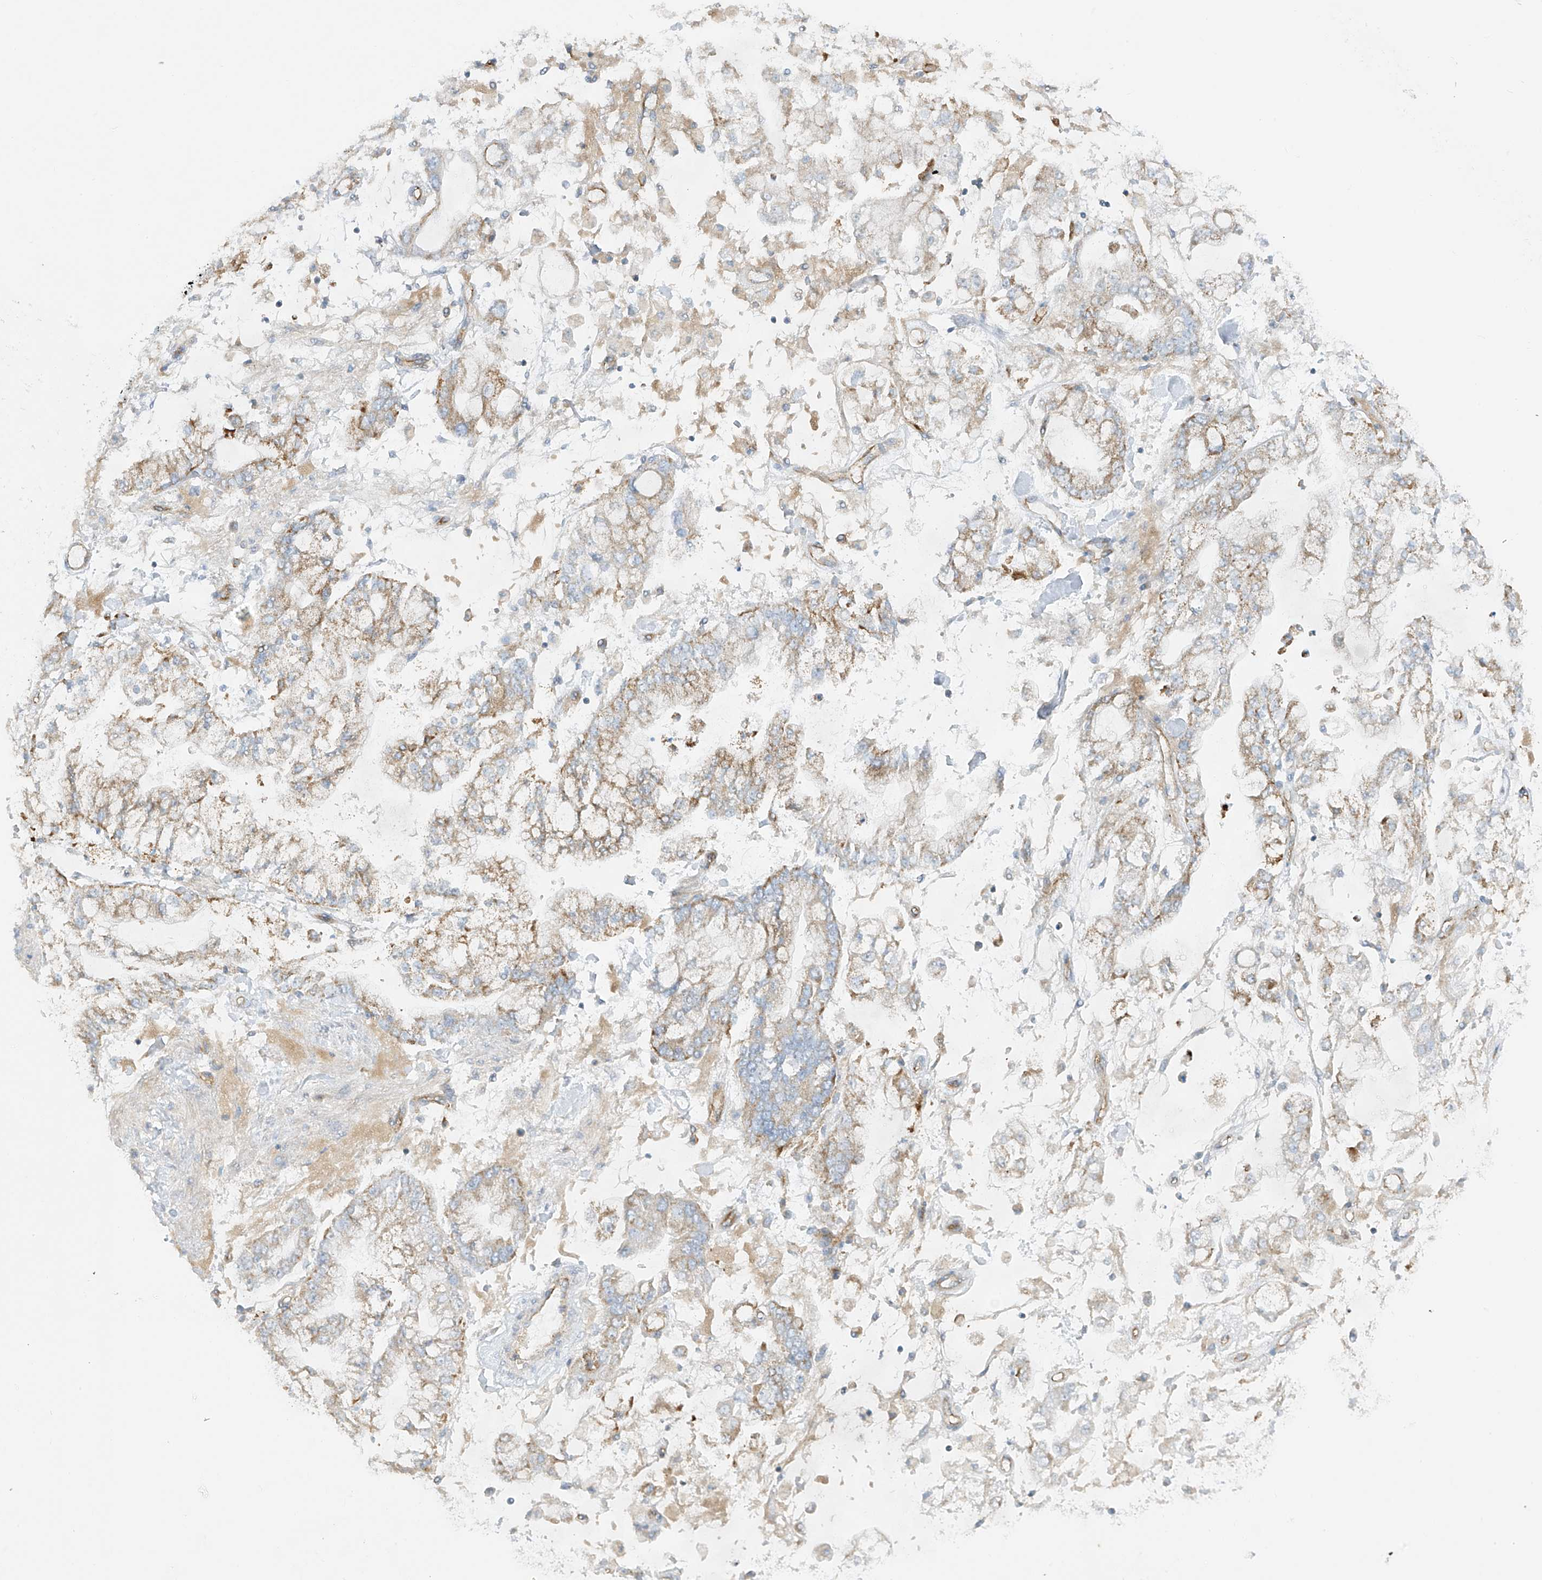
{"staining": {"intensity": "weak", "quantity": "25%-75%", "location": "cytoplasmic/membranous"}, "tissue": "stomach cancer", "cell_type": "Tumor cells", "image_type": "cancer", "snomed": [{"axis": "morphology", "description": "Normal tissue, NOS"}, {"axis": "morphology", "description": "Adenocarcinoma, NOS"}, {"axis": "topography", "description": "Stomach, upper"}, {"axis": "topography", "description": "Stomach"}], "caption": "The histopathology image shows a brown stain indicating the presence of a protein in the cytoplasmic/membranous of tumor cells in stomach cancer.", "gene": "VAMP5", "patient": {"sex": "male", "age": 76}}